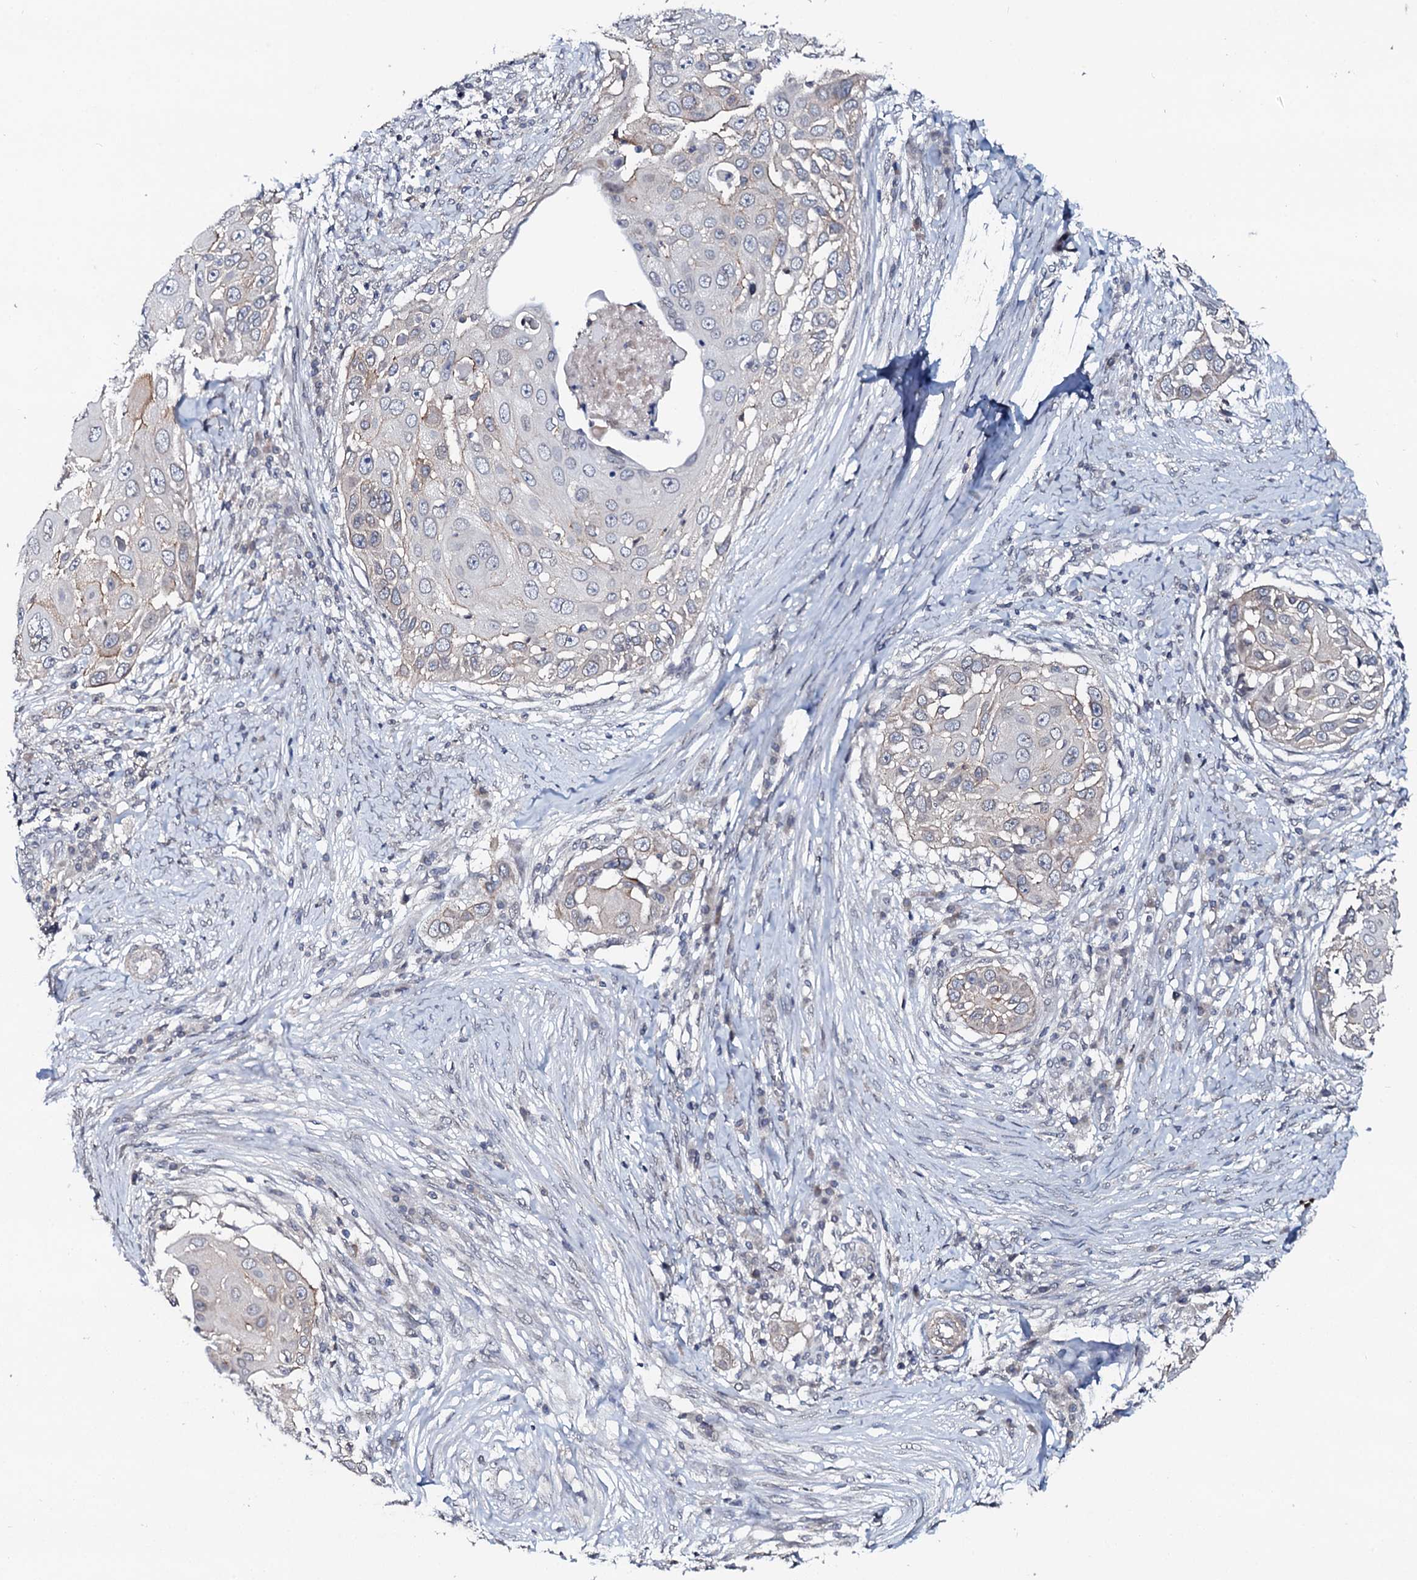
{"staining": {"intensity": "weak", "quantity": "<25%", "location": "cytoplasmic/membranous"}, "tissue": "skin cancer", "cell_type": "Tumor cells", "image_type": "cancer", "snomed": [{"axis": "morphology", "description": "Squamous cell carcinoma, NOS"}, {"axis": "topography", "description": "Skin"}], "caption": "Squamous cell carcinoma (skin) was stained to show a protein in brown. There is no significant staining in tumor cells.", "gene": "SNTA1", "patient": {"sex": "female", "age": 44}}